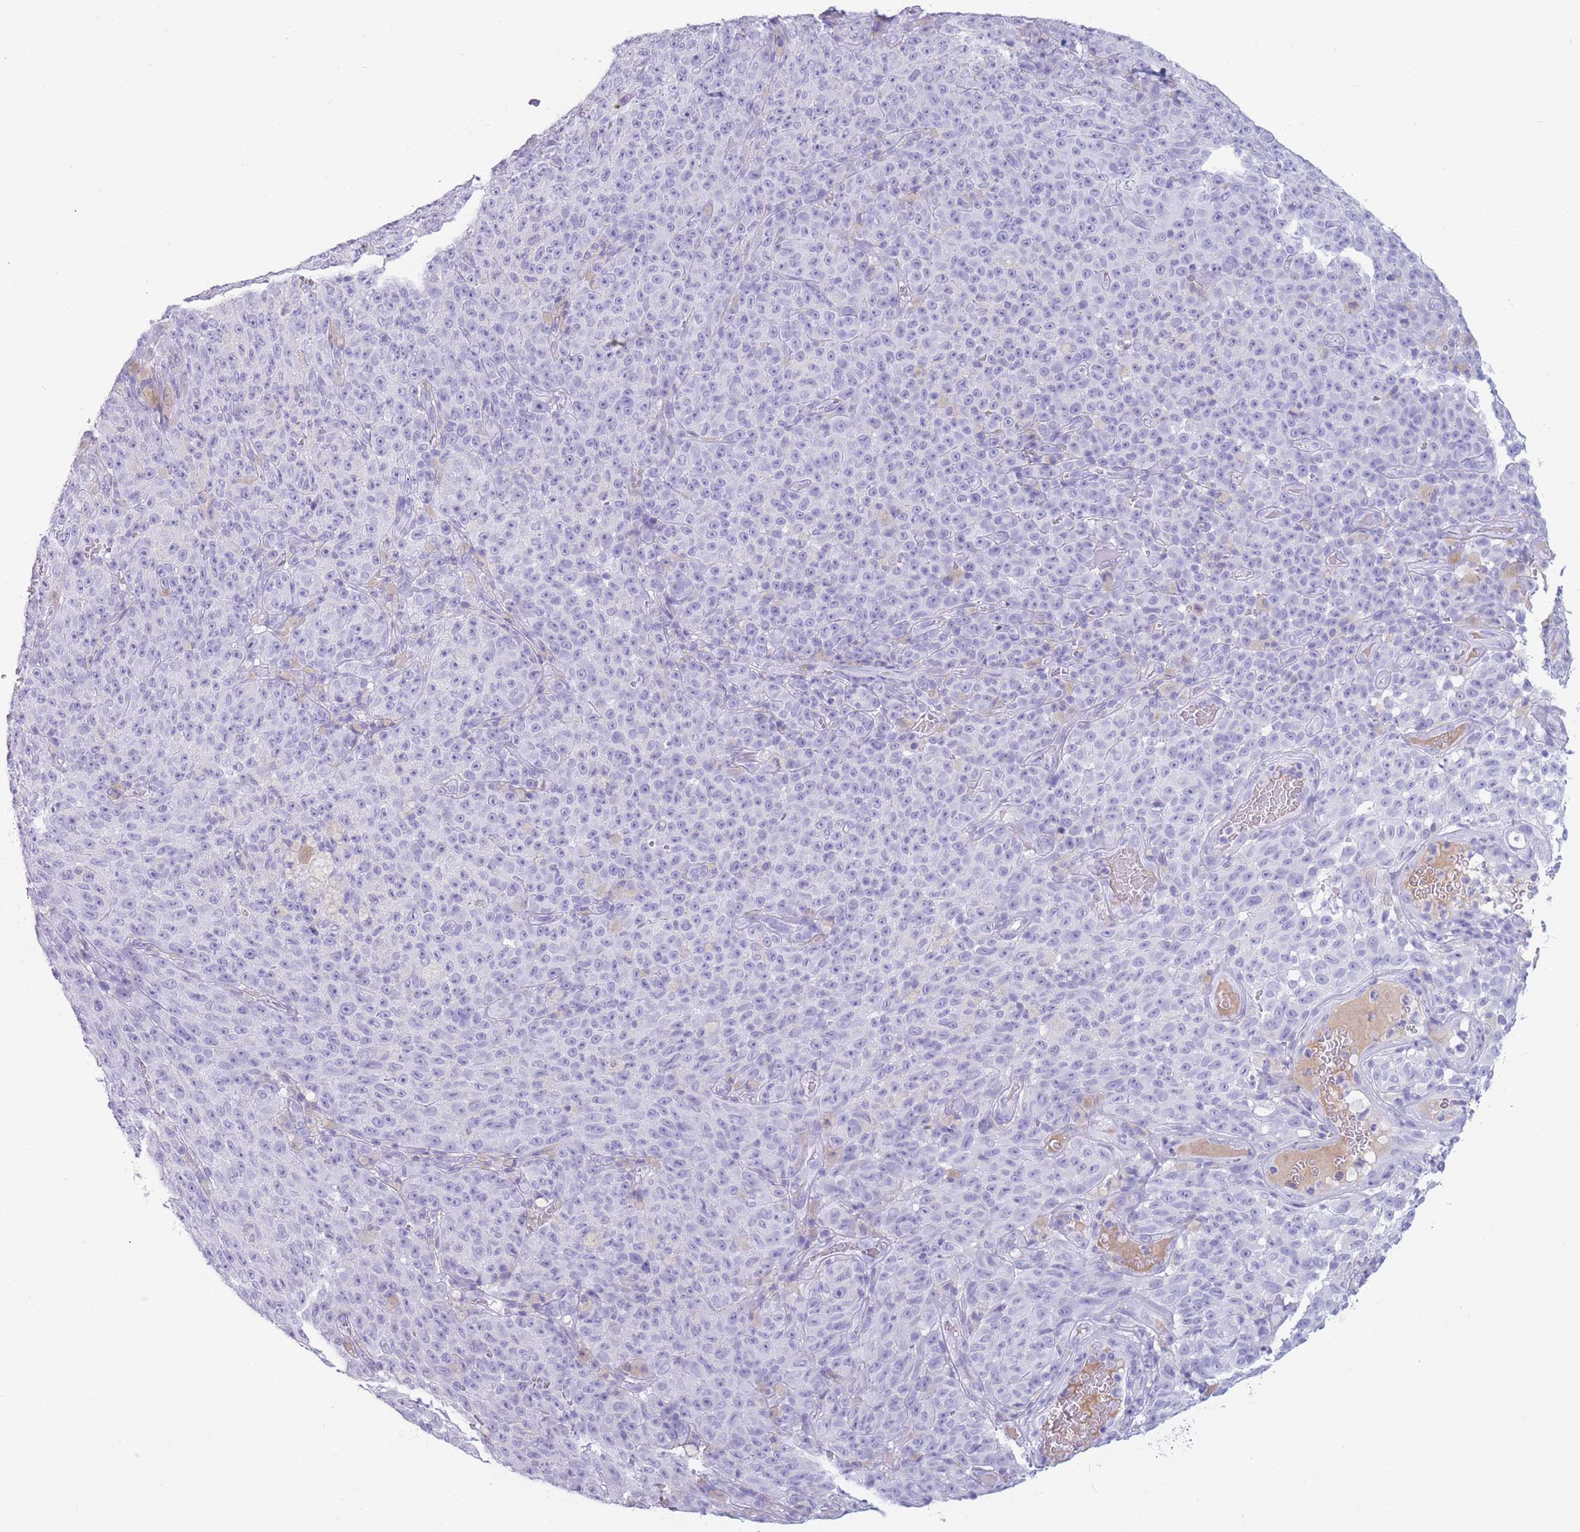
{"staining": {"intensity": "negative", "quantity": "none", "location": "none"}, "tissue": "melanoma", "cell_type": "Tumor cells", "image_type": "cancer", "snomed": [{"axis": "morphology", "description": "Malignant melanoma, NOS"}, {"axis": "topography", "description": "Skin"}], "caption": "Immunohistochemical staining of human melanoma shows no significant staining in tumor cells. (Brightfield microscopy of DAB IHC at high magnification).", "gene": "TNFSF11", "patient": {"sex": "female", "age": 82}}